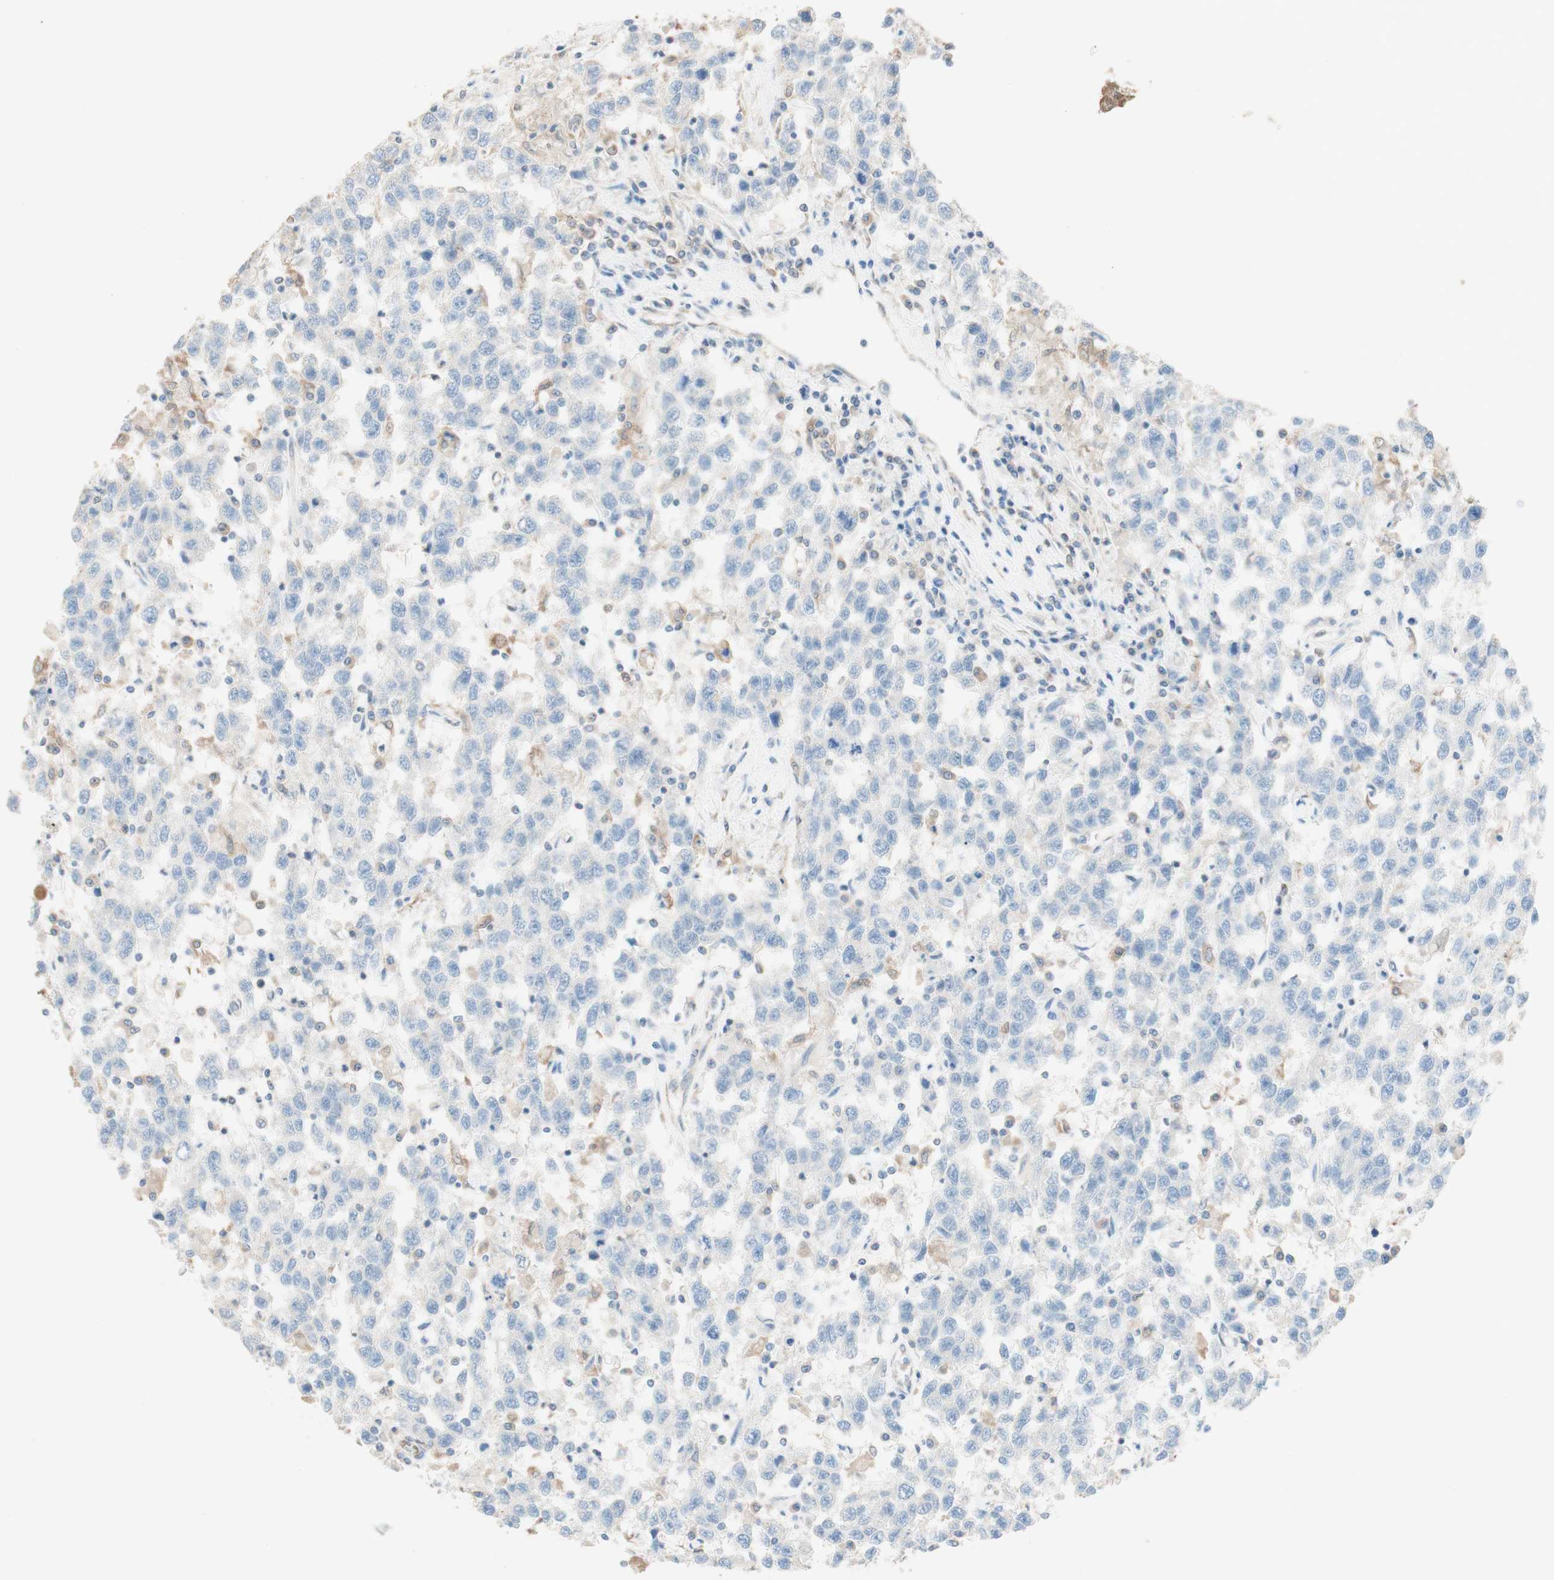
{"staining": {"intensity": "negative", "quantity": "none", "location": "none"}, "tissue": "testis cancer", "cell_type": "Tumor cells", "image_type": "cancer", "snomed": [{"axis": "morphology", "description": "Seminoma, NOS"}, {"axis": "topography", "description": "Testis"}], "caption": "Immunohistochemistry (IHC) micrograph of testis cancer (seminoma) stained for a protein (brown), which reveals no expression in tumor cells.", "gene": "COMT", "patient": {"sex": "male", "age": 41}}